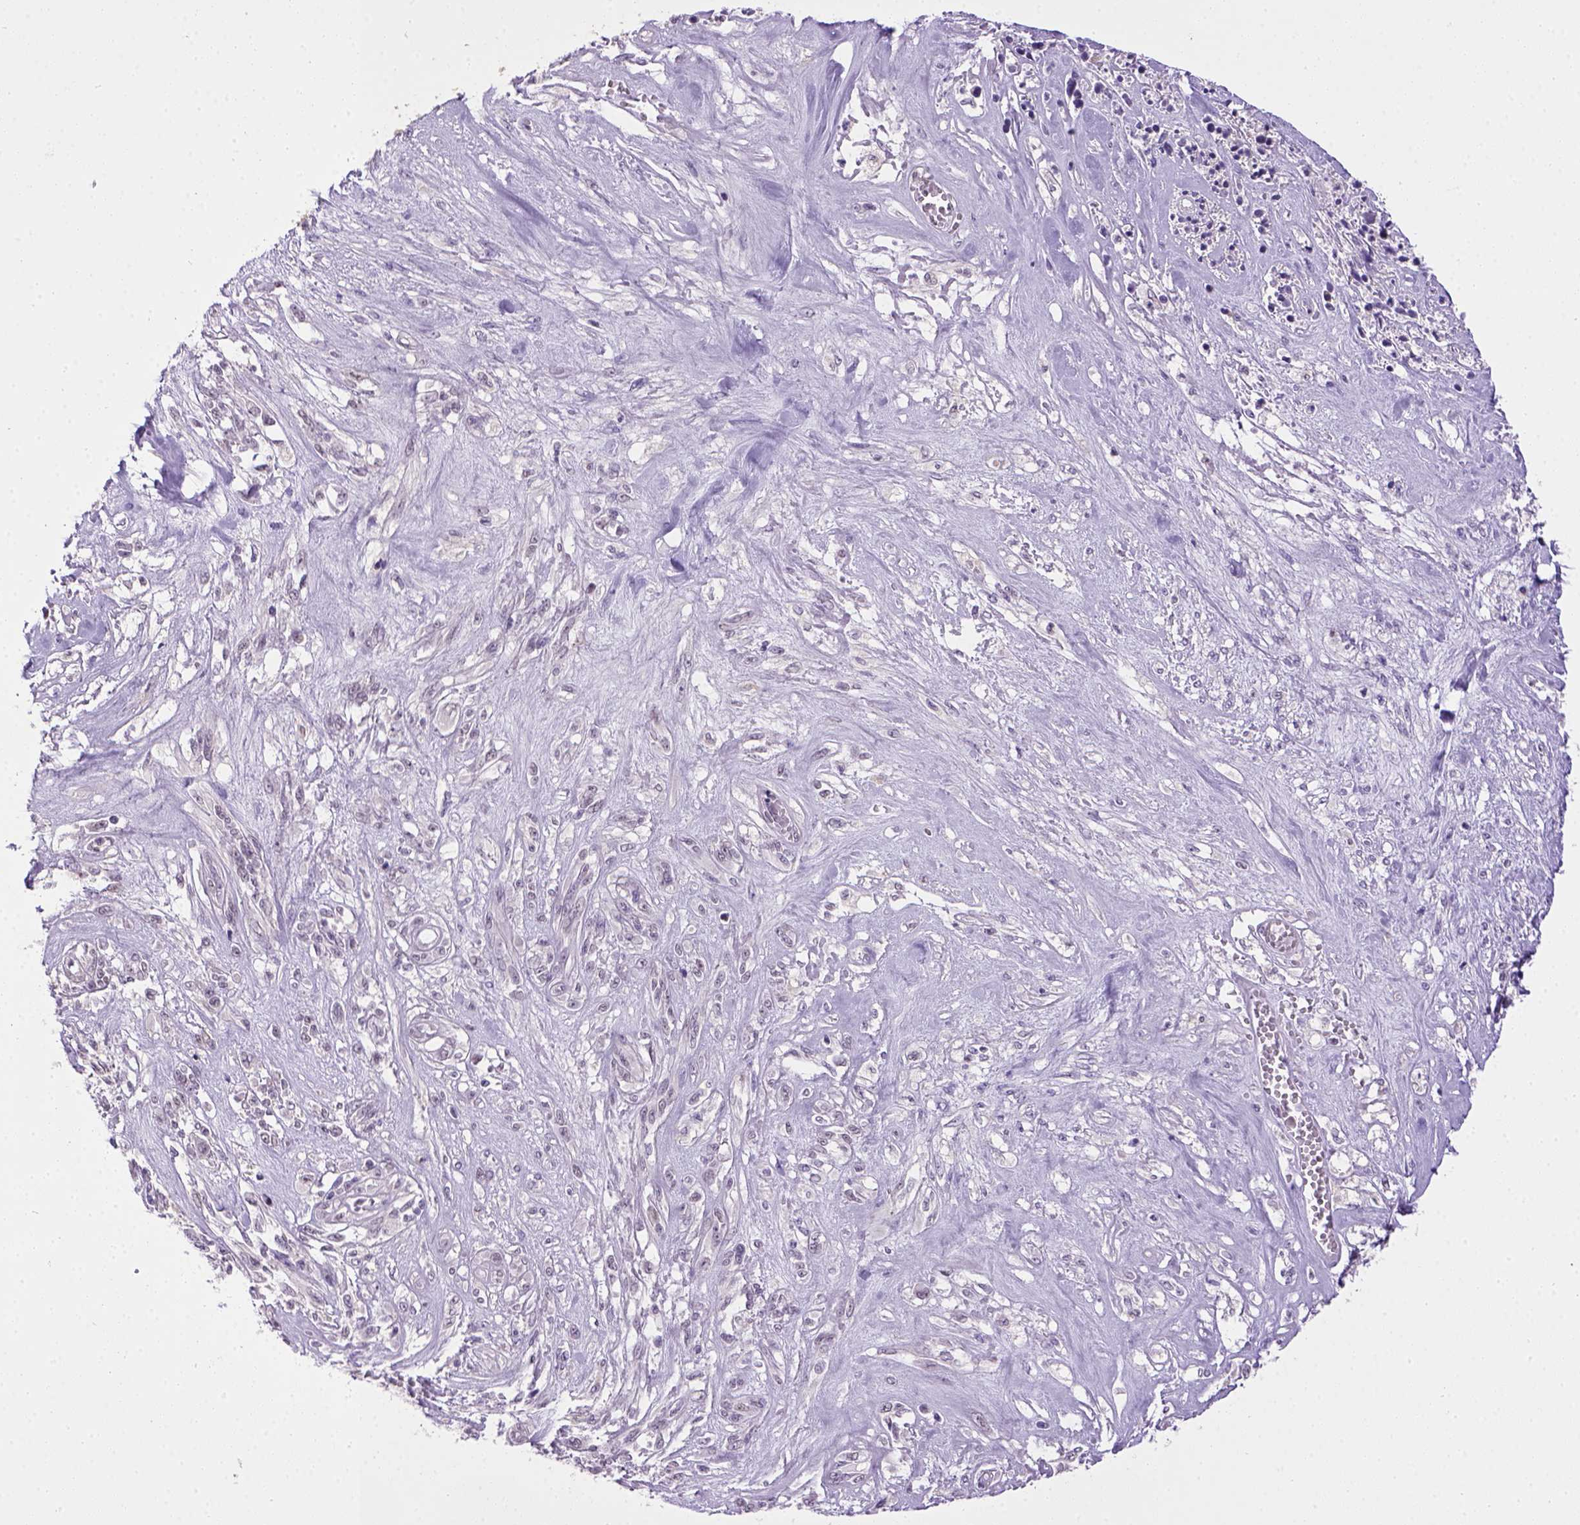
{"staining": {"intensity": "negative", "quantity": "none", "location": "none"}, "tissue": "melanoma", "cell_type": "Tumor cells", "image_type": "cancer", "snomed": [{"axis": "morphology", "description": "Malignant melanoma, NOS"}, {"axis": "topography", "description": "Skin"}], "caption": "This is an IHC micrograph of melanoma. There is no staining in tumor cells.", "gene": "CDH1", "patient": {"sex": "female", "age": 91}}